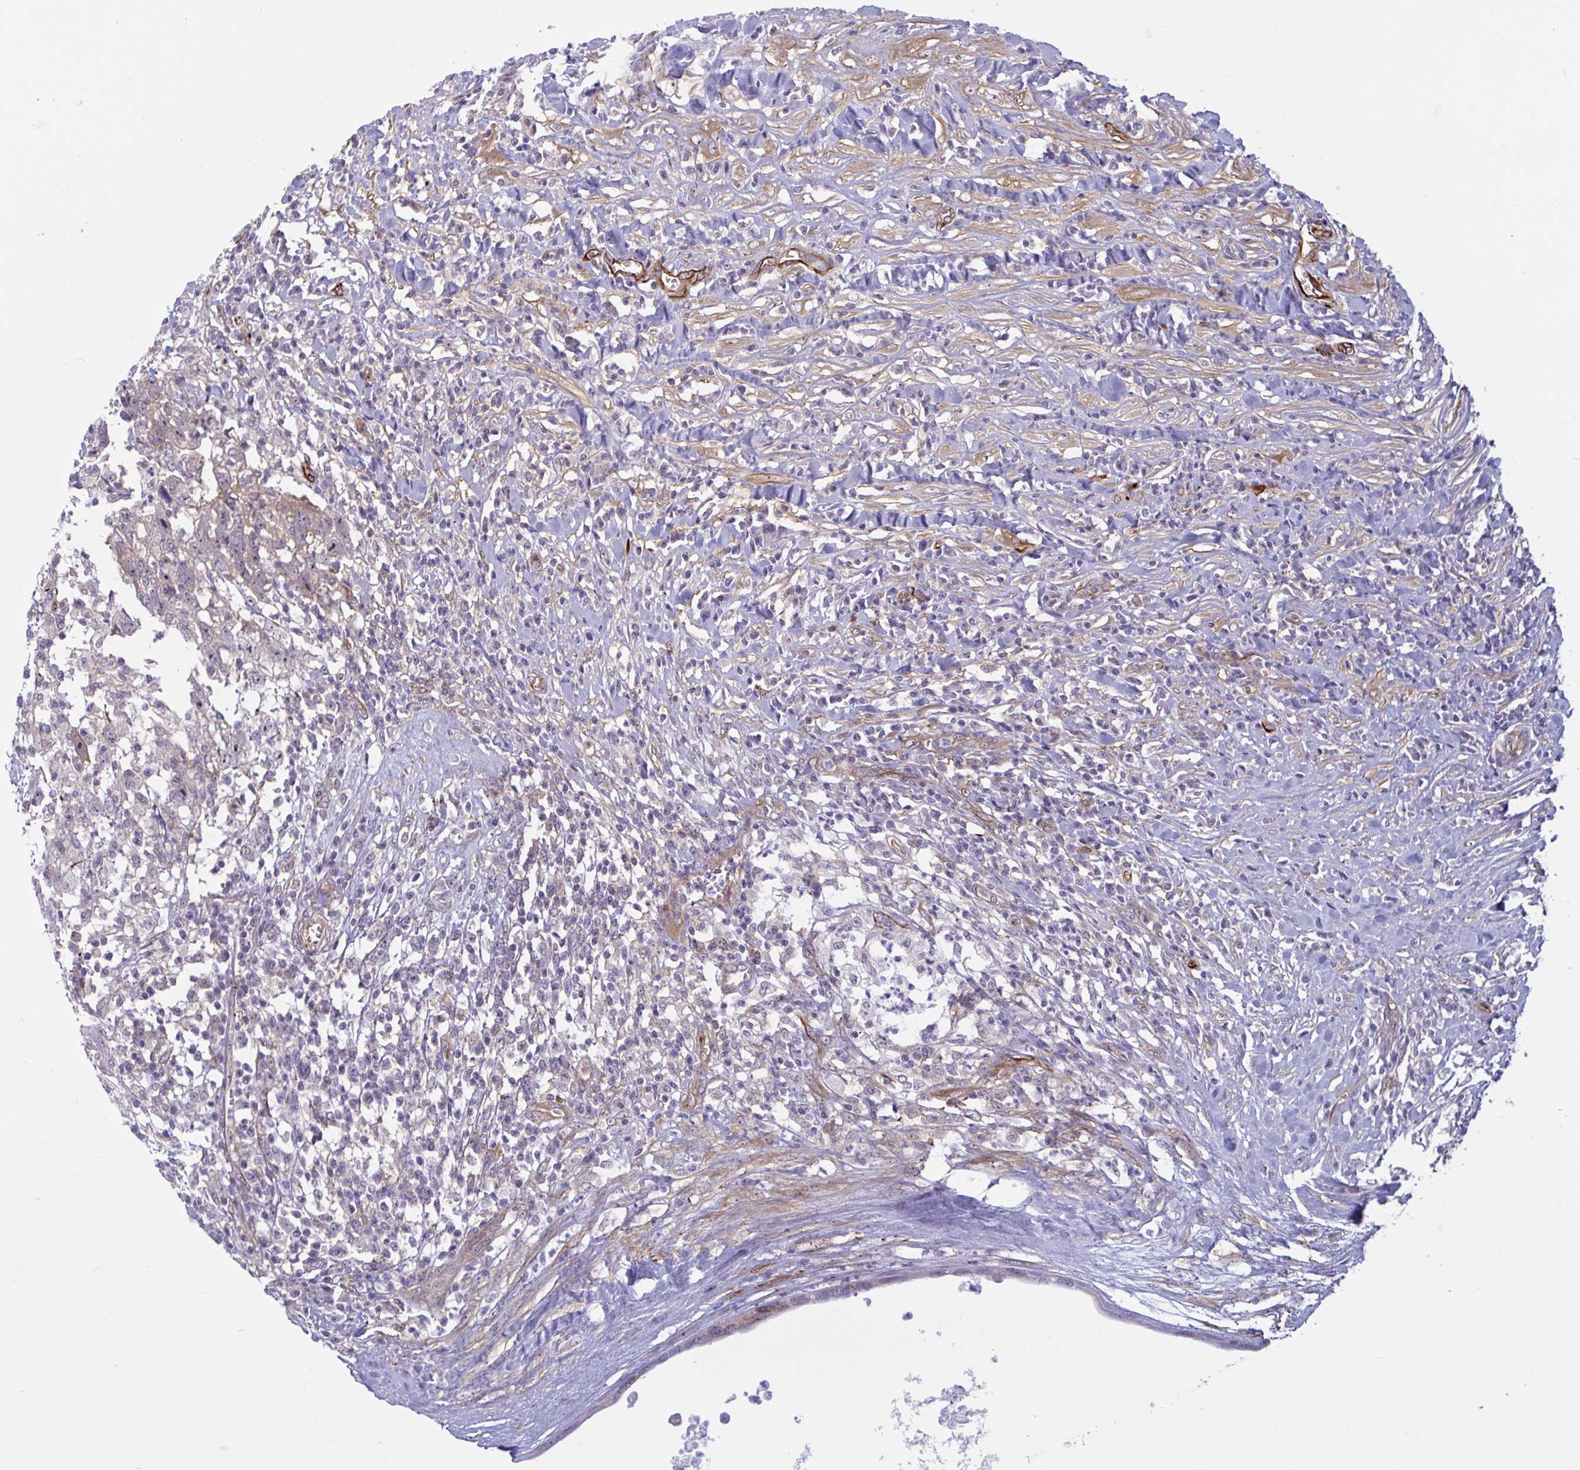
{"staining": {"intensity": "weak", "quantity": "<25%", "location": "cytoplasmic/membranous"}, "tissue": "testis cancer", "cell_type": "Tumor cells", "image_type": "cancer", "snomed": [{"axis": "morphology", "description": "Seminoma, NOS"}, {"axis": "morphology", "description": "Carcinoma, Embryonal, NOS"}, {"axis": "topography", "description": "Testis"}], "caption": "Tumor cells show no significant protein expression in seminoma (testis).", "gene": "PRRT4", "patient": {"sex": "male", "age": 29}}